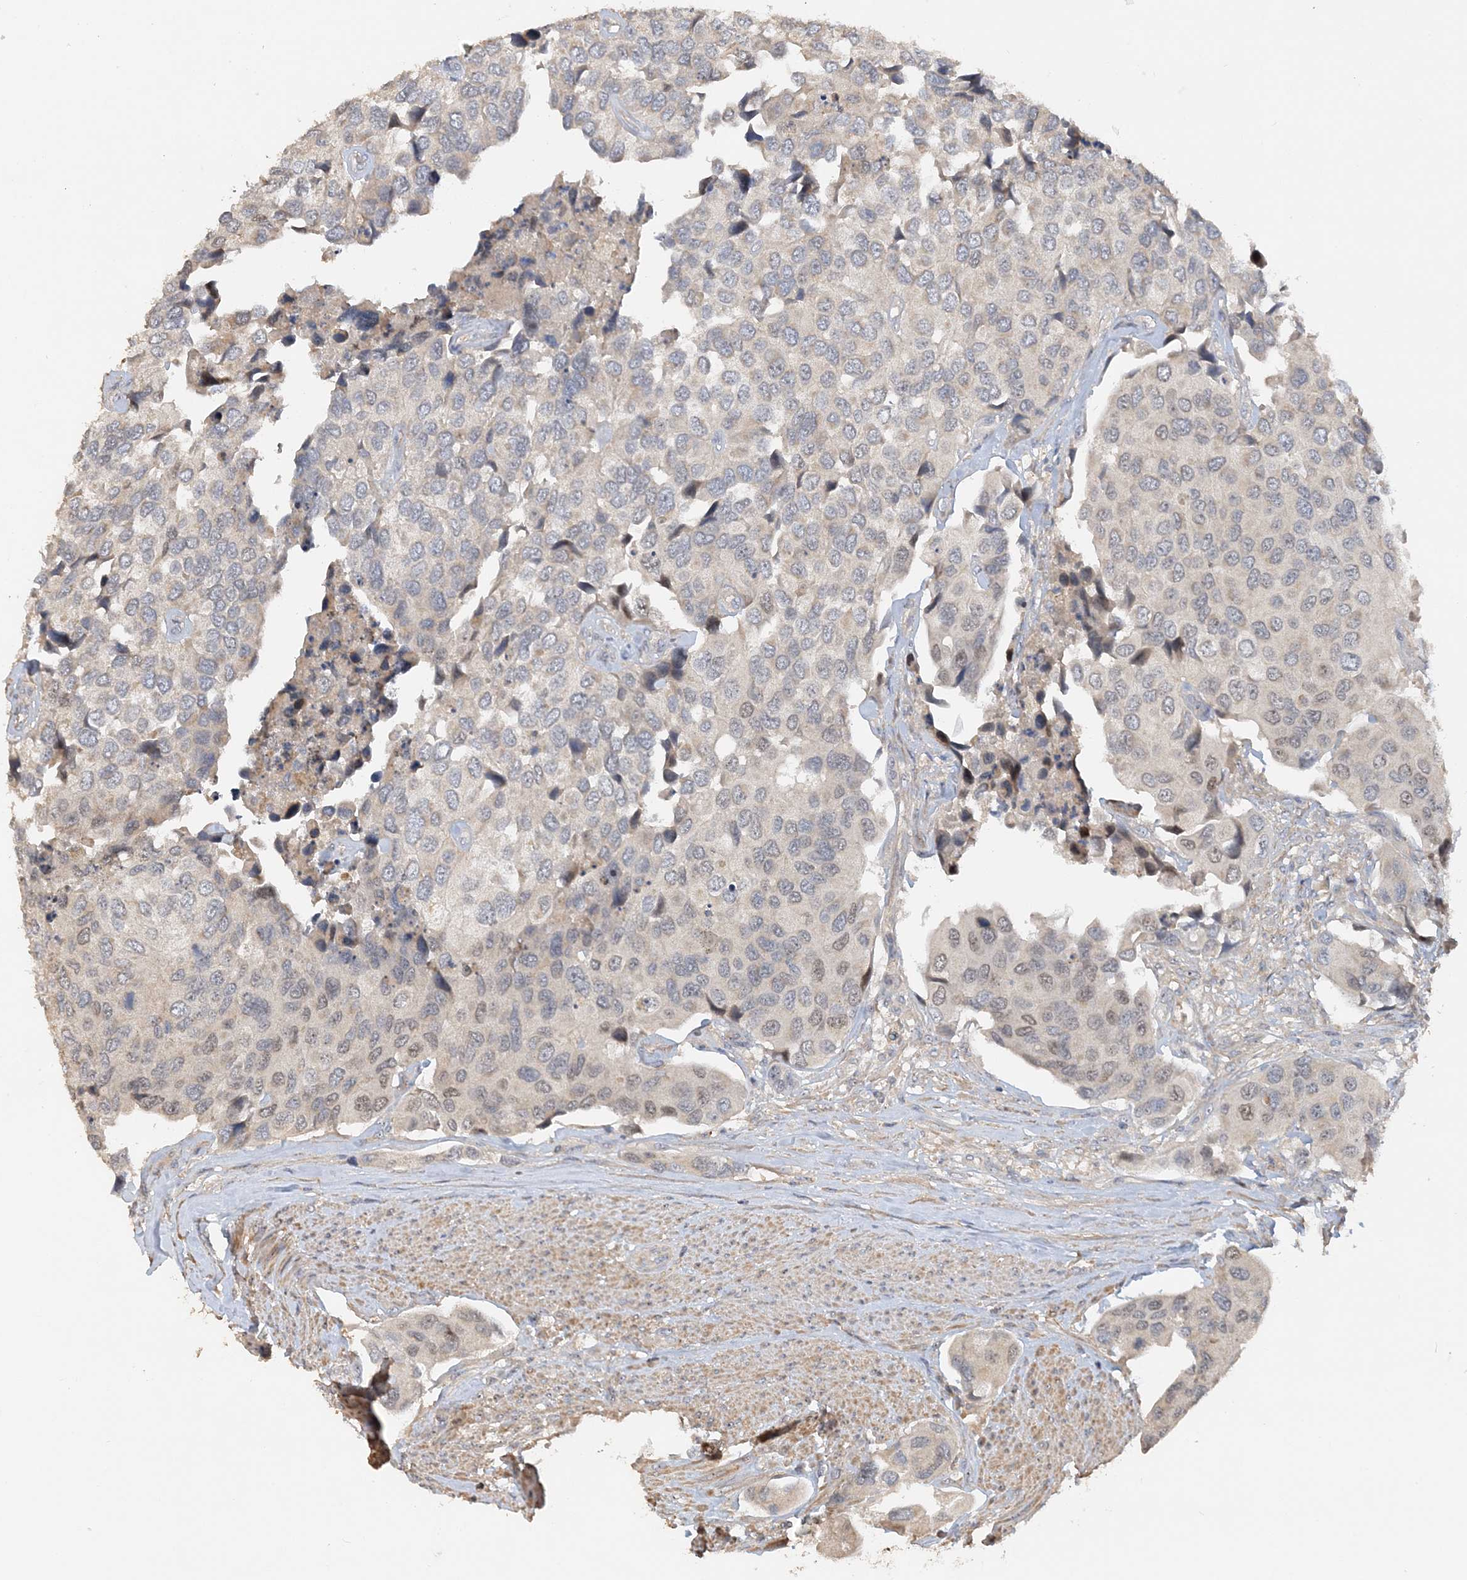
{"staining": {"intensity": "weak", "quantity": "<25%", "location": "nuclear"}, "tissue": "urothelial cancer", "cell_type": "Tumor cells", "image_type": "cancer", "snomed": [{"axis": "morphology", "description": "Urothelial carcinoma, High grade"}, {"axis": "topography", "description": "Urinary bladder"}], "caption": "Tumor cells are negative for brown protein staining in urothelial cancer.", "gene": "GRINA", "patient": {"sex": "male", "age": 74}}